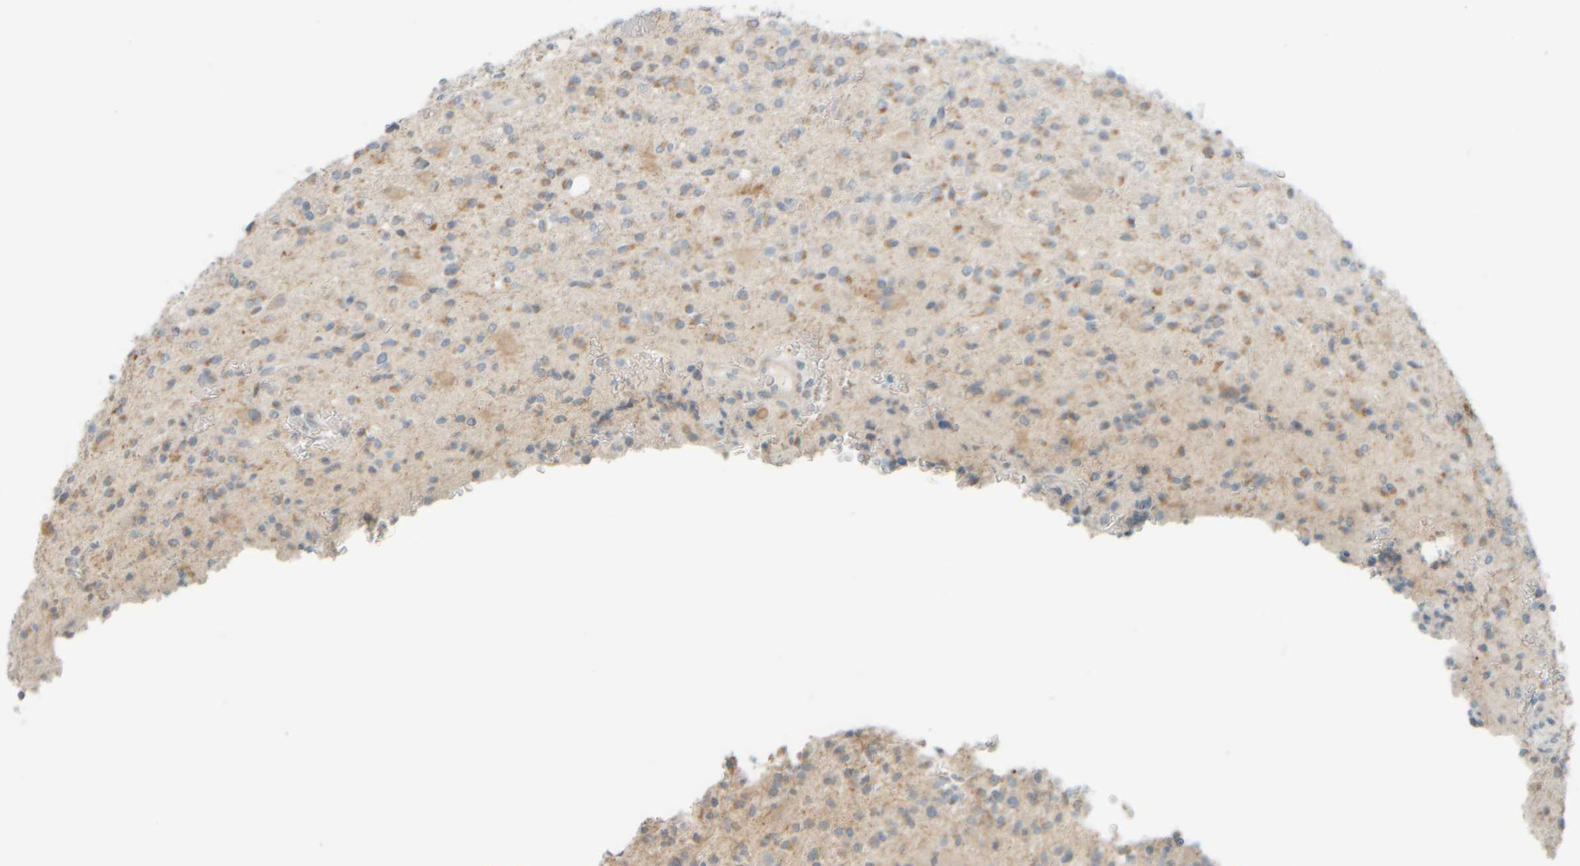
{"staining": {"intensity": "weak", "quantity": "25%-75%", "location": "cytoplasmic/membranous"}, "tissue": "glioma", "cell_type": "Tumor cells", "image_type": "cancer", "snomed": [{"axis": "morphology", "description": "Glioma, malignant, High grade"}, {"axis": "topography", "description": "Brain"}], "caption": "A brown stain labels weak cytoplasmic/membranous positivity of a protein in glioma tumor cells.", "gene": "PTGES3L-AARSD1", "patient": {"sex": "male", "age": 34}}